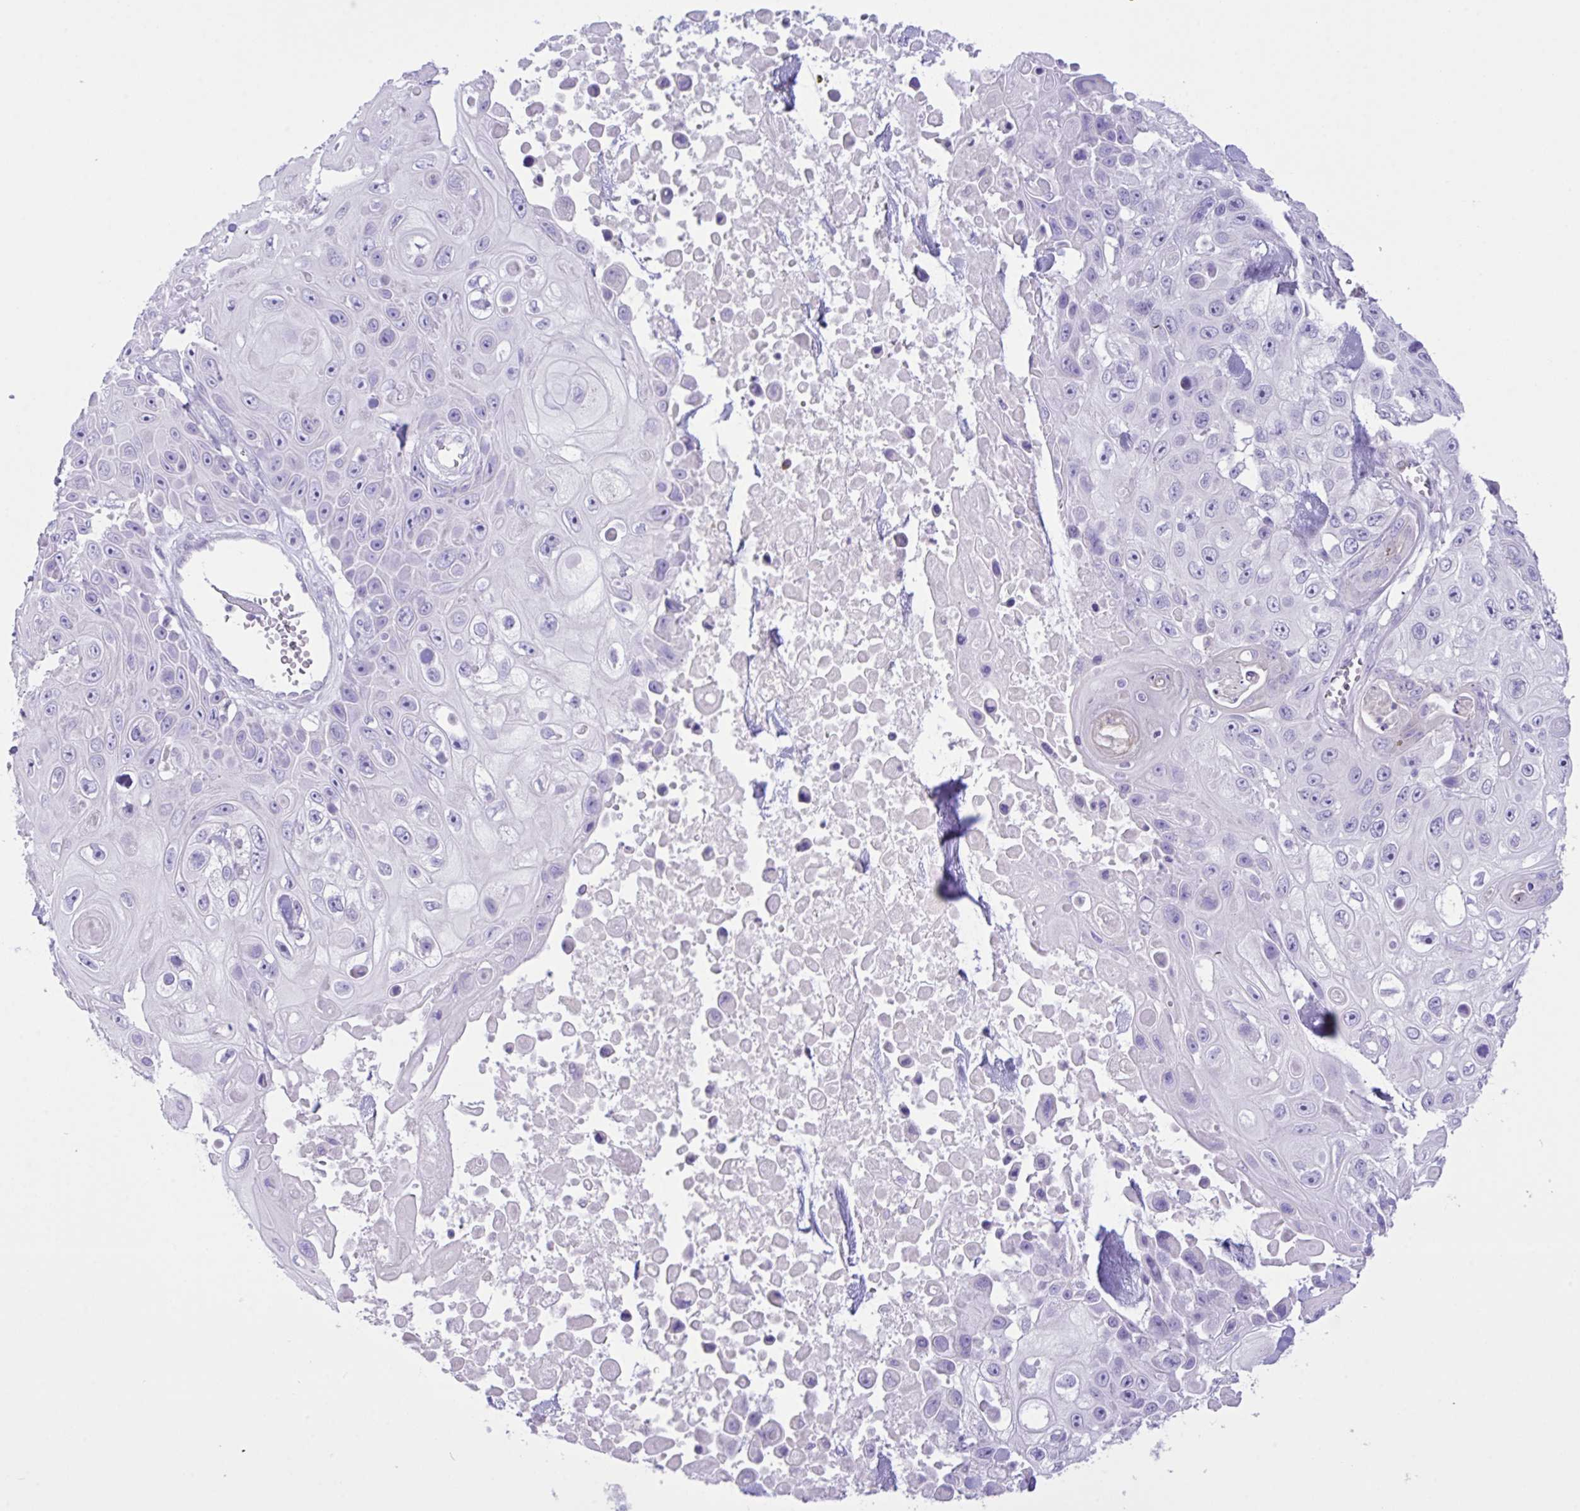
{"staining": {"intensity": "negative", "quantity": "none", "location": "none"}, "tissue": "skin cancer", "cell_type": "Tumor cells", "image_type": "cancer", "snomed": [{"axis": "morphology", "description": "Squamous cell carcinoma, NOS"}, {"axis": "topography", "description": "Skin"}], "caption": "A histopathology image of skin cancer stained for a protein displays no brown staining in tumor cells.", "gene": "CST11", "patient": {"sex": "male", "age": 82}}